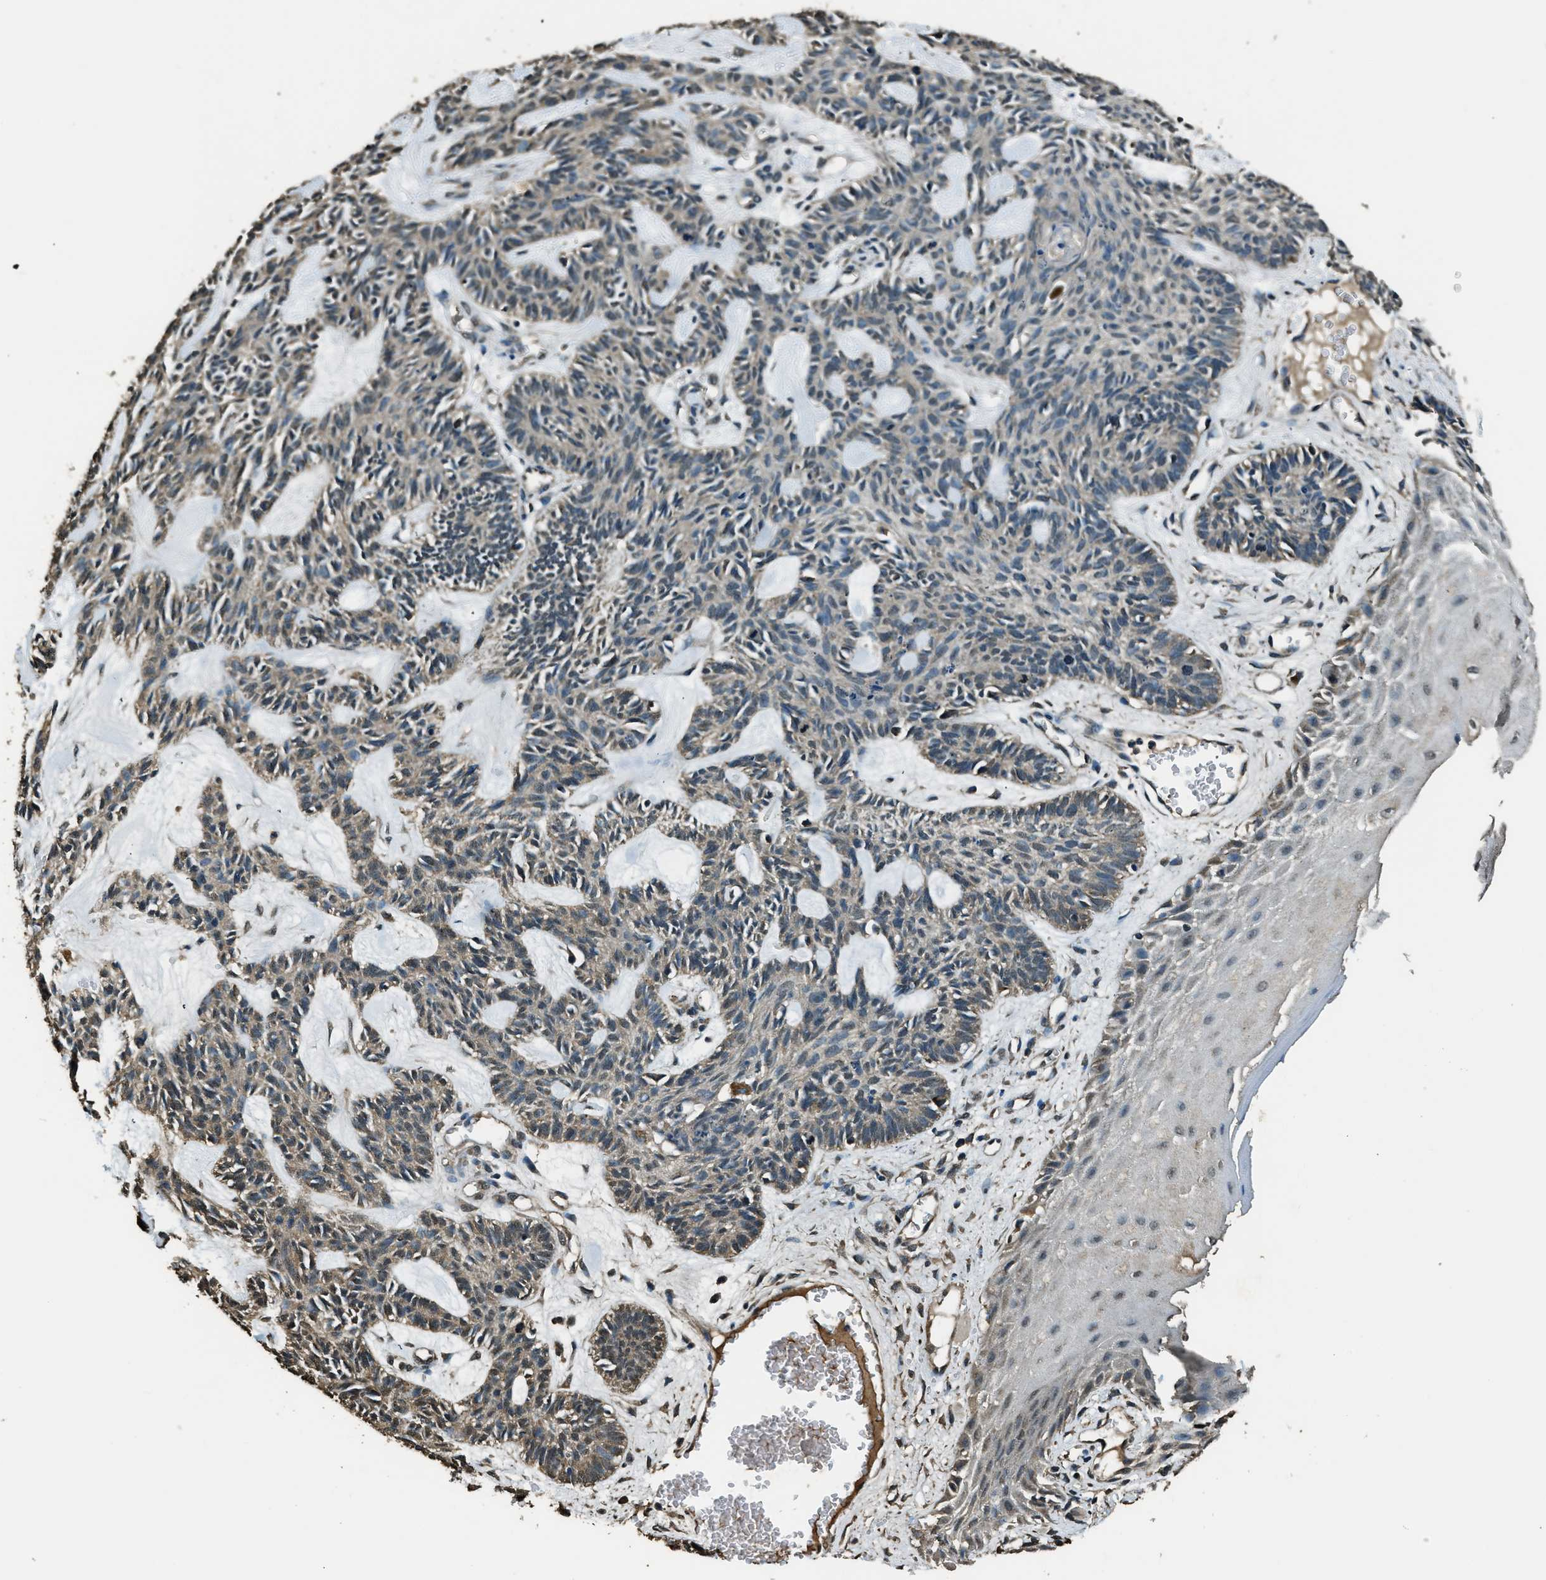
{"staining": {"intensity": "weak", "quantity": "<25%", "location": "cytoplasmic/membranous"}, "tissue": "skin cancer", "cell_type": "Tumor cells", "image_type": "cancer", "snomed": [{"axis": "morphology", "description": "Basal cell carcinoma"}, {"axis": "topography", "description": "Skin"}], "caption": "High magnification brightfield microscopy of skin basal cell carcinoma stained with DAB (brown) and counterstained with hematoxylin (blue): tumor cells show no significant positivity.", "gene": "SALL3", "patient": {"sex": "male", "age": 67}}